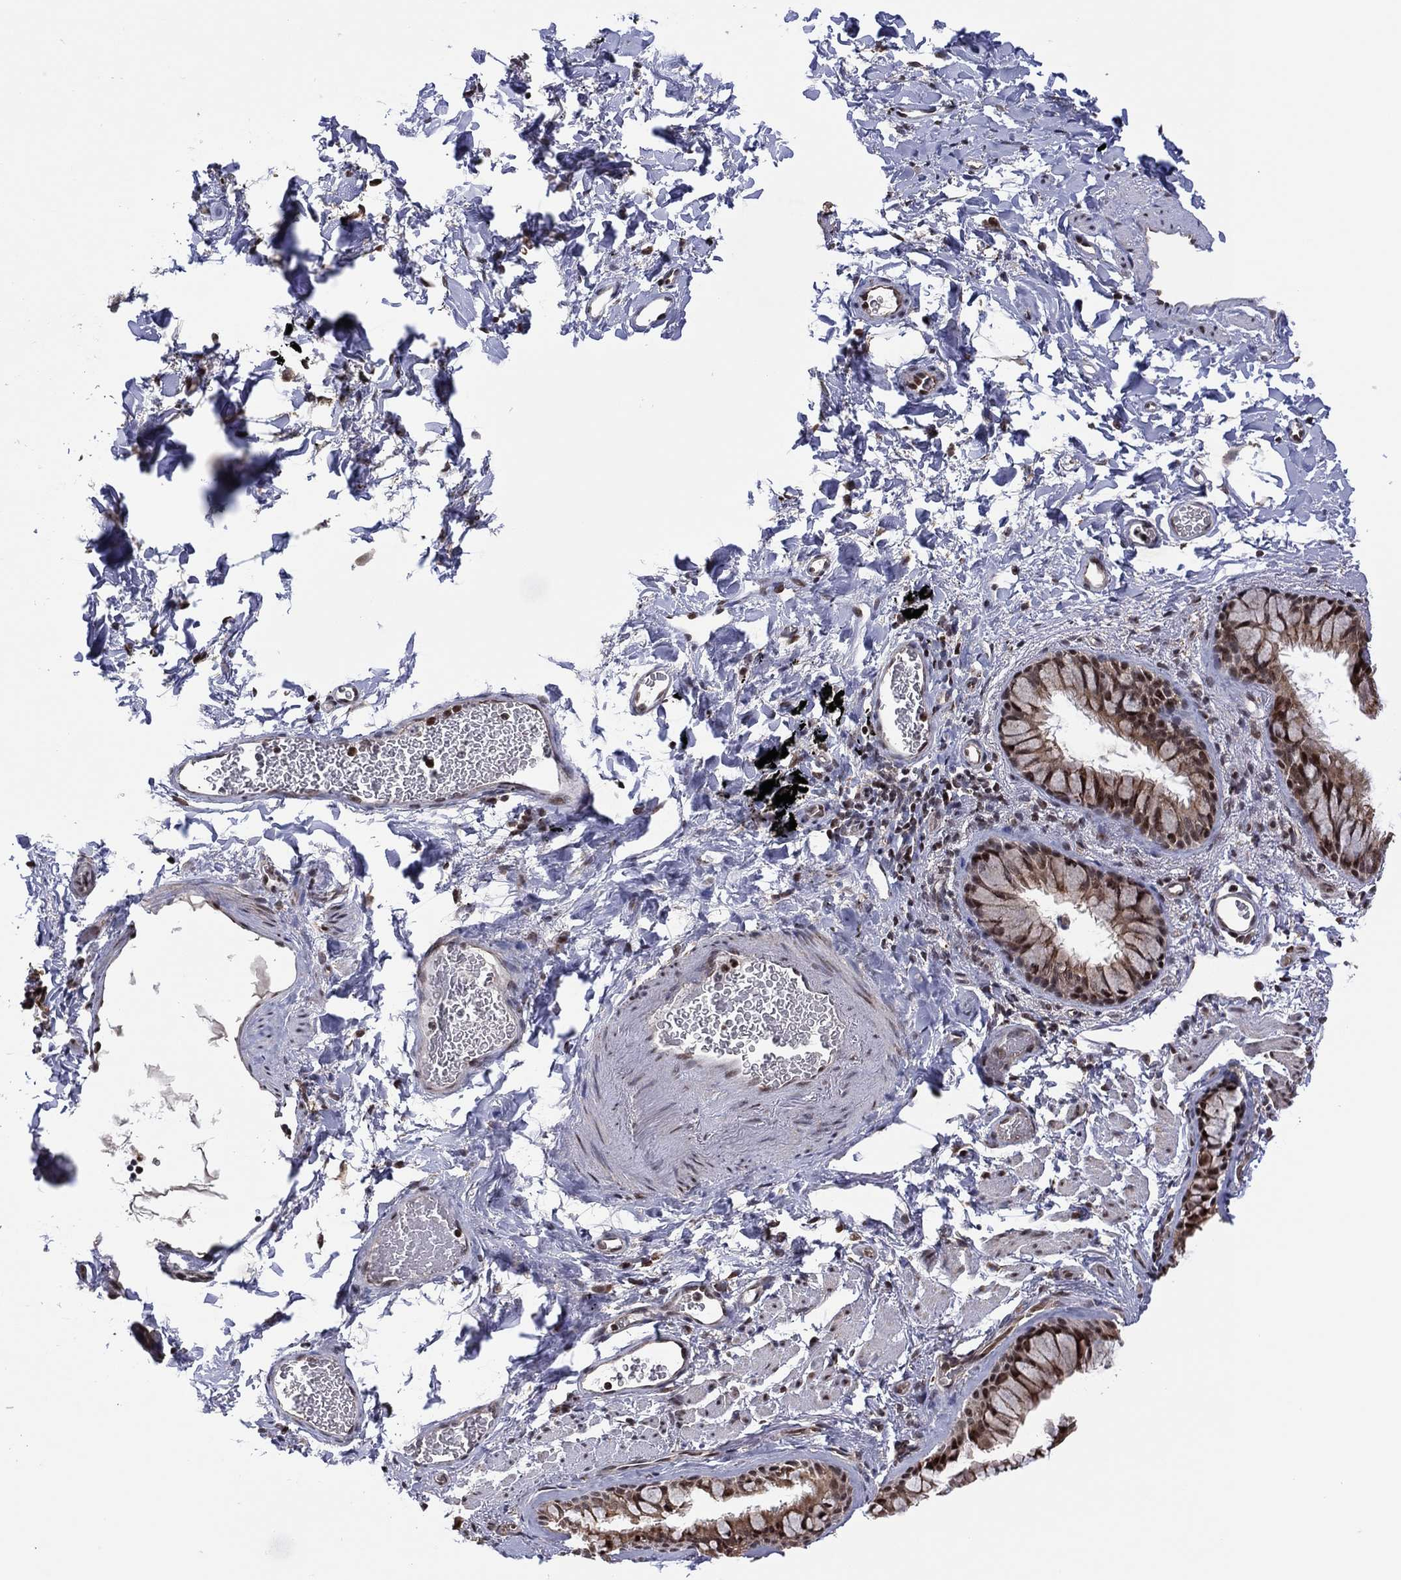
{"staining": {"intensity": "negative", "quantity": "none", "location": "none"}, "tissue": "soft tissue", "cell_type": "Fibroblasts", "image_type": "normal", "snomed": [{"axis": "morphology", "description": "Normal tissue, NOS"}, {"axis": "morphology", "description": "Adenocarcinoma, NOS"}, {"axis": "topography", "description": "Cartilage tissue"}, {"axis": "topography", "description": "Lung"}], "caption": "Immunohistochemistry (IHC) micrograph of unremarkable soft tissue: human soft tissue stained with DAB (3,3'-diaminobenzidine) exhibits no significant protein positivity in fibroblasts.", "gene": "PIDD1", "patient": {"sex": "male", "age": 59}}